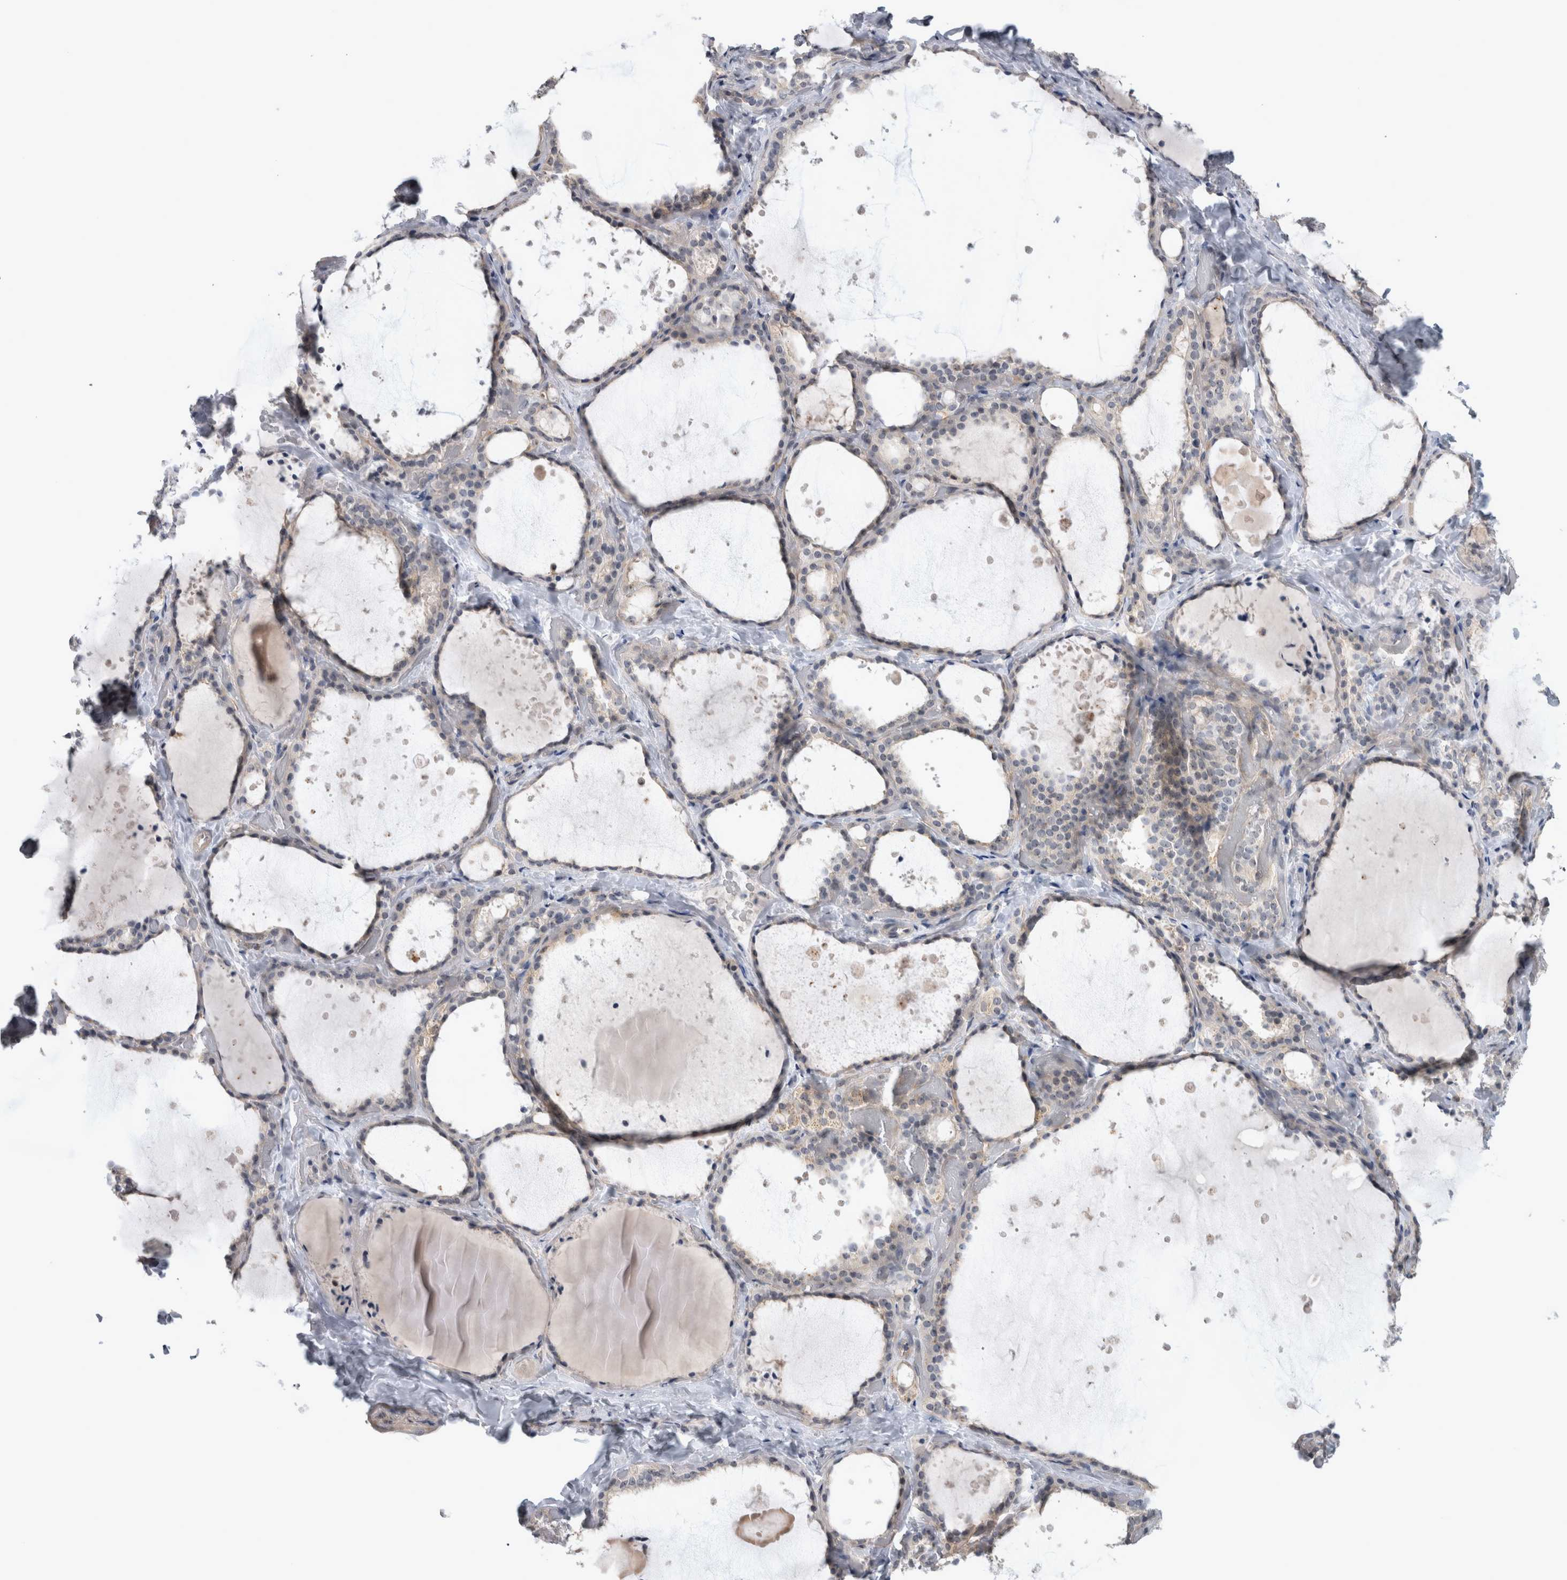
{"staining": {"intensity": "weak", "quantity": "<25%", "location": "cytoplasmic/membranous"}, "tissue": "thyroid gland", "cell_type": "Glandular cells", "image_type": "normal", "snomed": [{"axis": "morphology", "description": "Normal tissue, NOS"}, {"axis": "topography", "description": "Thyroid gland"}], "caption": "Glandular cells are negative for protein expression in benign human thyroid gland. Nuclei are stained in blue.", "gene": "RBM28", "patient": {"sex": "female", "age": 44}}